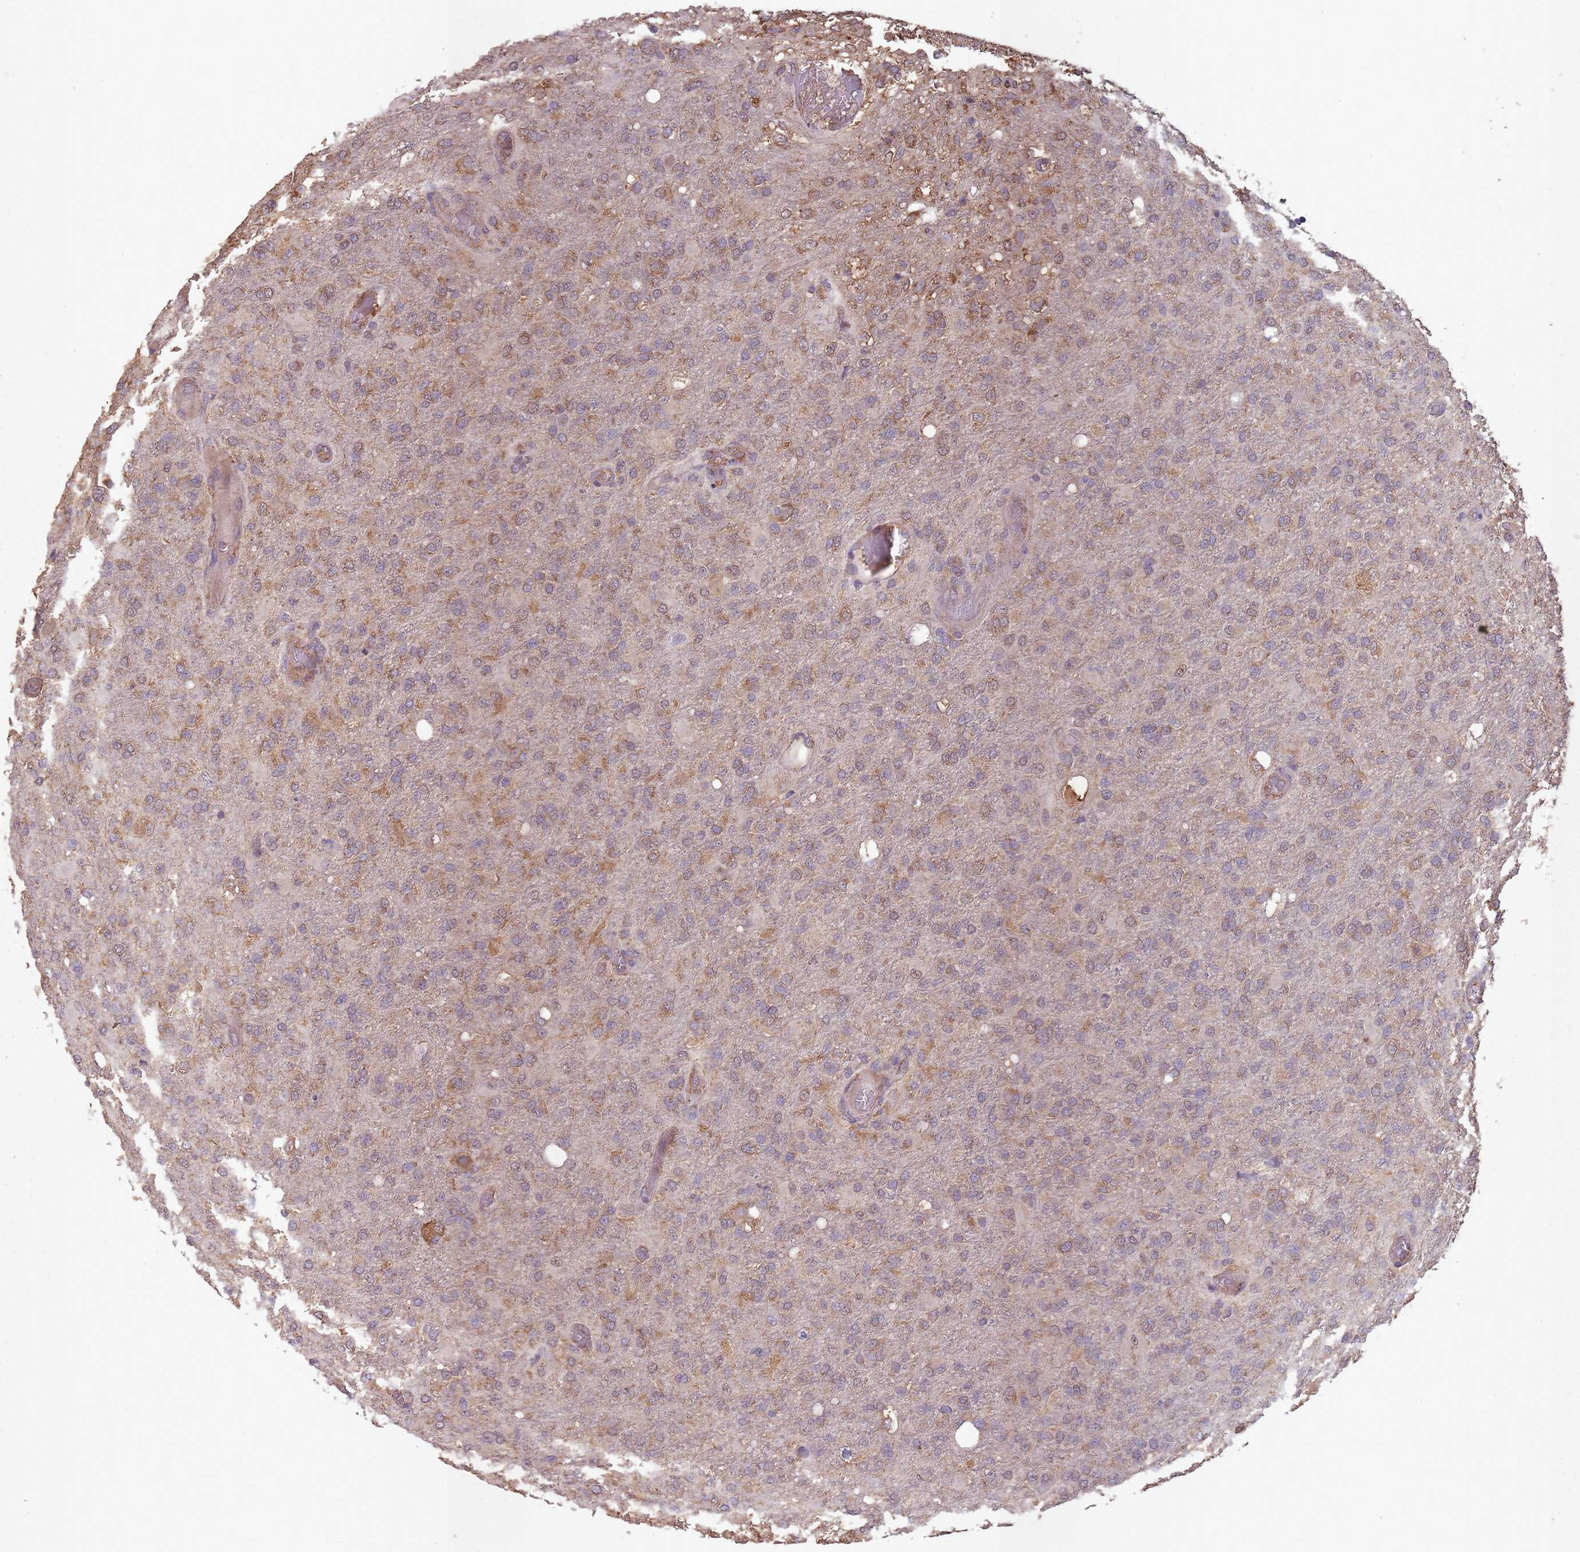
{"staining": {"intensity": "weak", "quantity": ">75%", "location": "cytoplasmic/membranous"}, "tissue": "glioma", "cell_type": "Tumor cells", "image_type": "cancer", "snomed": [{"axis": "morphology", "description": "Glioma, malignant, High grade"}, {"axis": "topography", "description": "Brain"}], "caption": "High-power microscopy captured an immunohistochemistry image of glioma, revealing weak cytoplasmic/membranous positivity in approximately >75% of tumor cells.", "gene": "SANBR", "patient": {"sex": "female", "age": 74}}